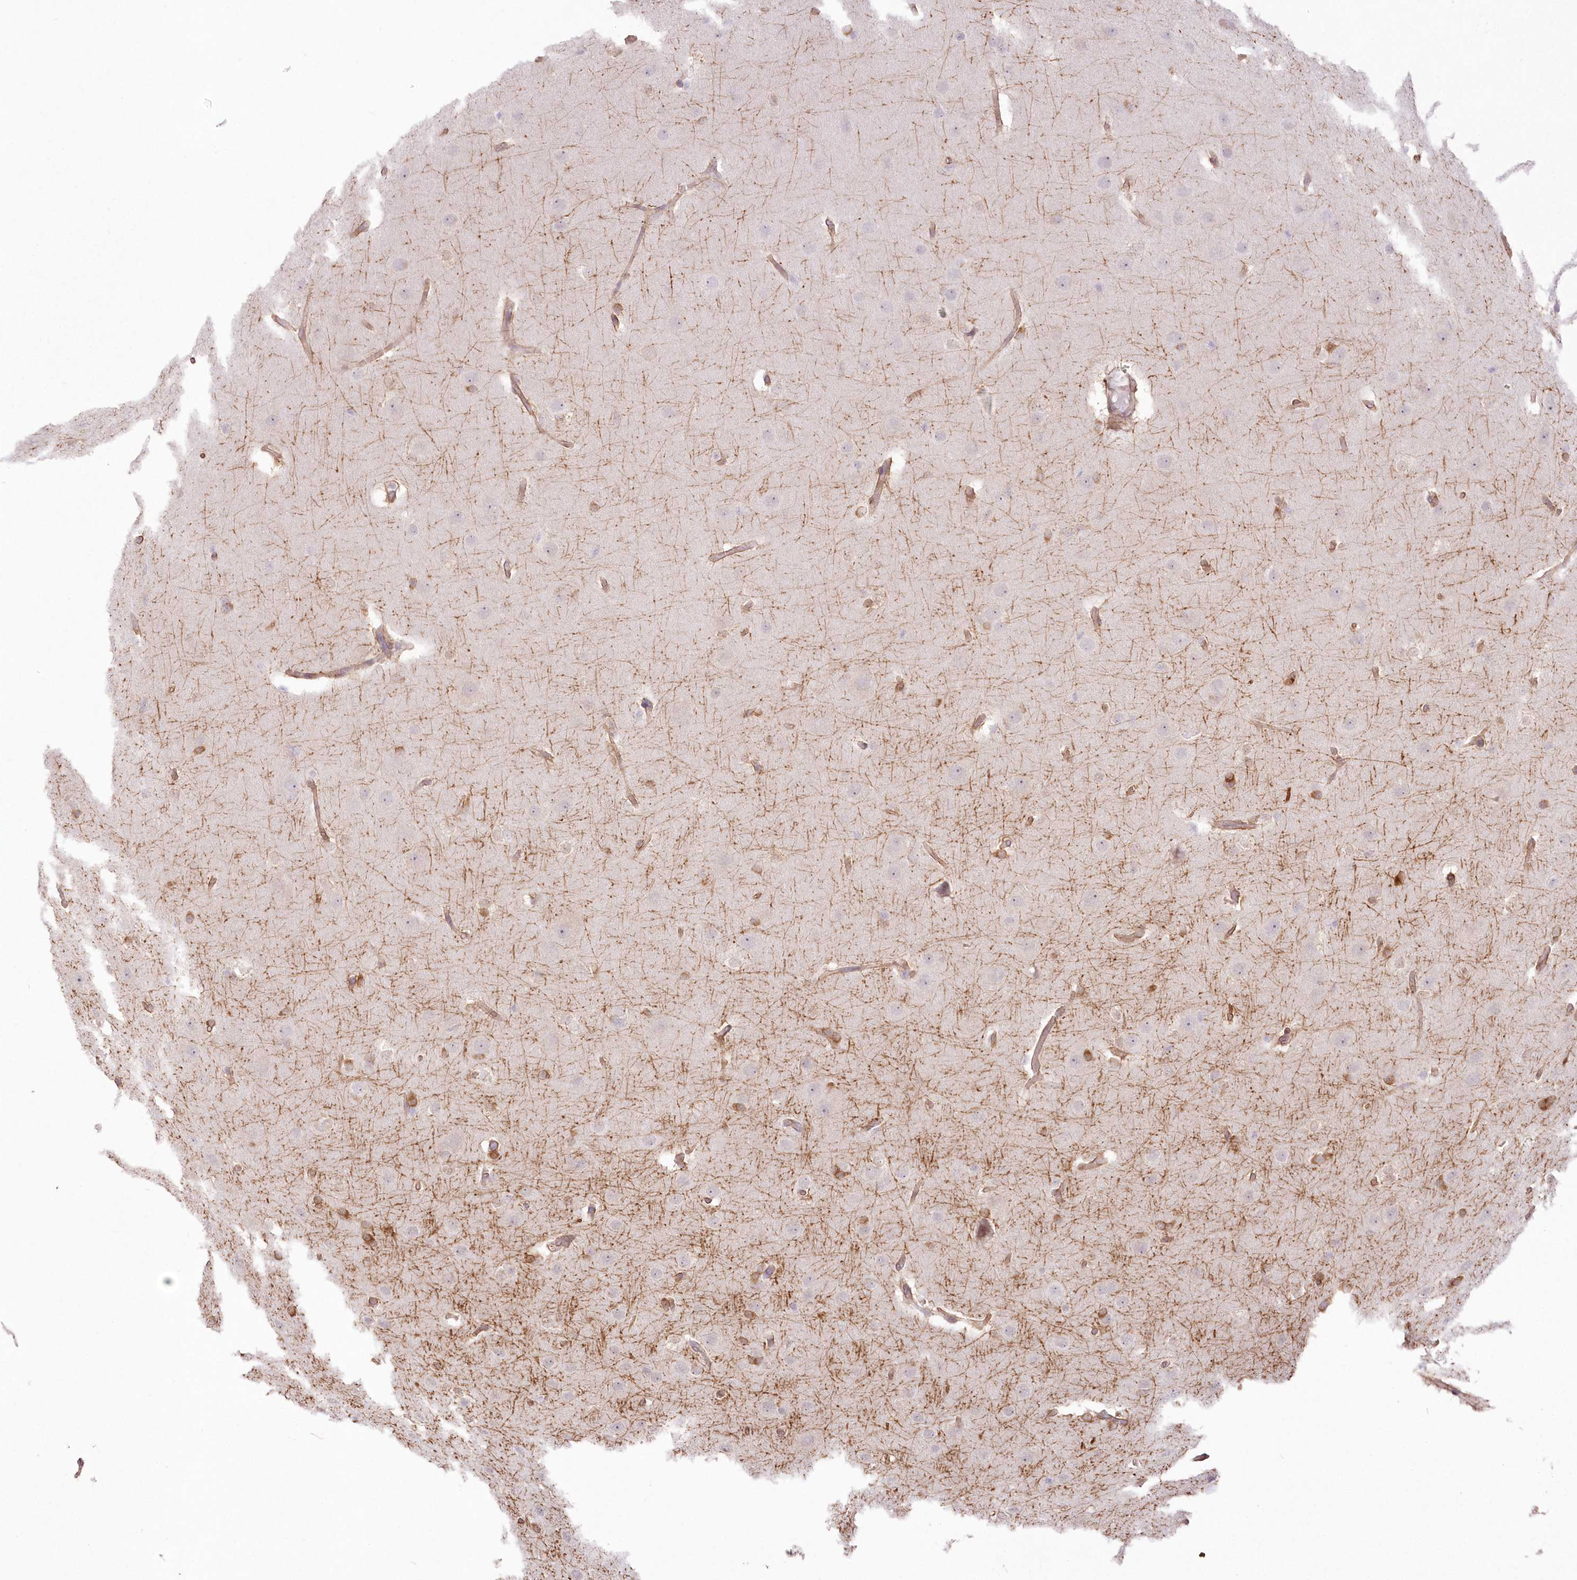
{"staining": {"intensity": "negative", "quantity": "none", "location": "none"}, "tissue": "glioma", "cell_type": "Tumor cells", "image_type": "cancer", "snomed": [{"axis": "morphology", "description": "Glioma, malignant, Low grade"}, {"axis": "topography", "description": "Brain"}], "caption": "A high-resolution histopathology image shows IHC staining of glioma, which displays no significant expression in tumor cells.", "gene": "SH3PXD2B", "patient": {"sex": "female", "age": 37}}